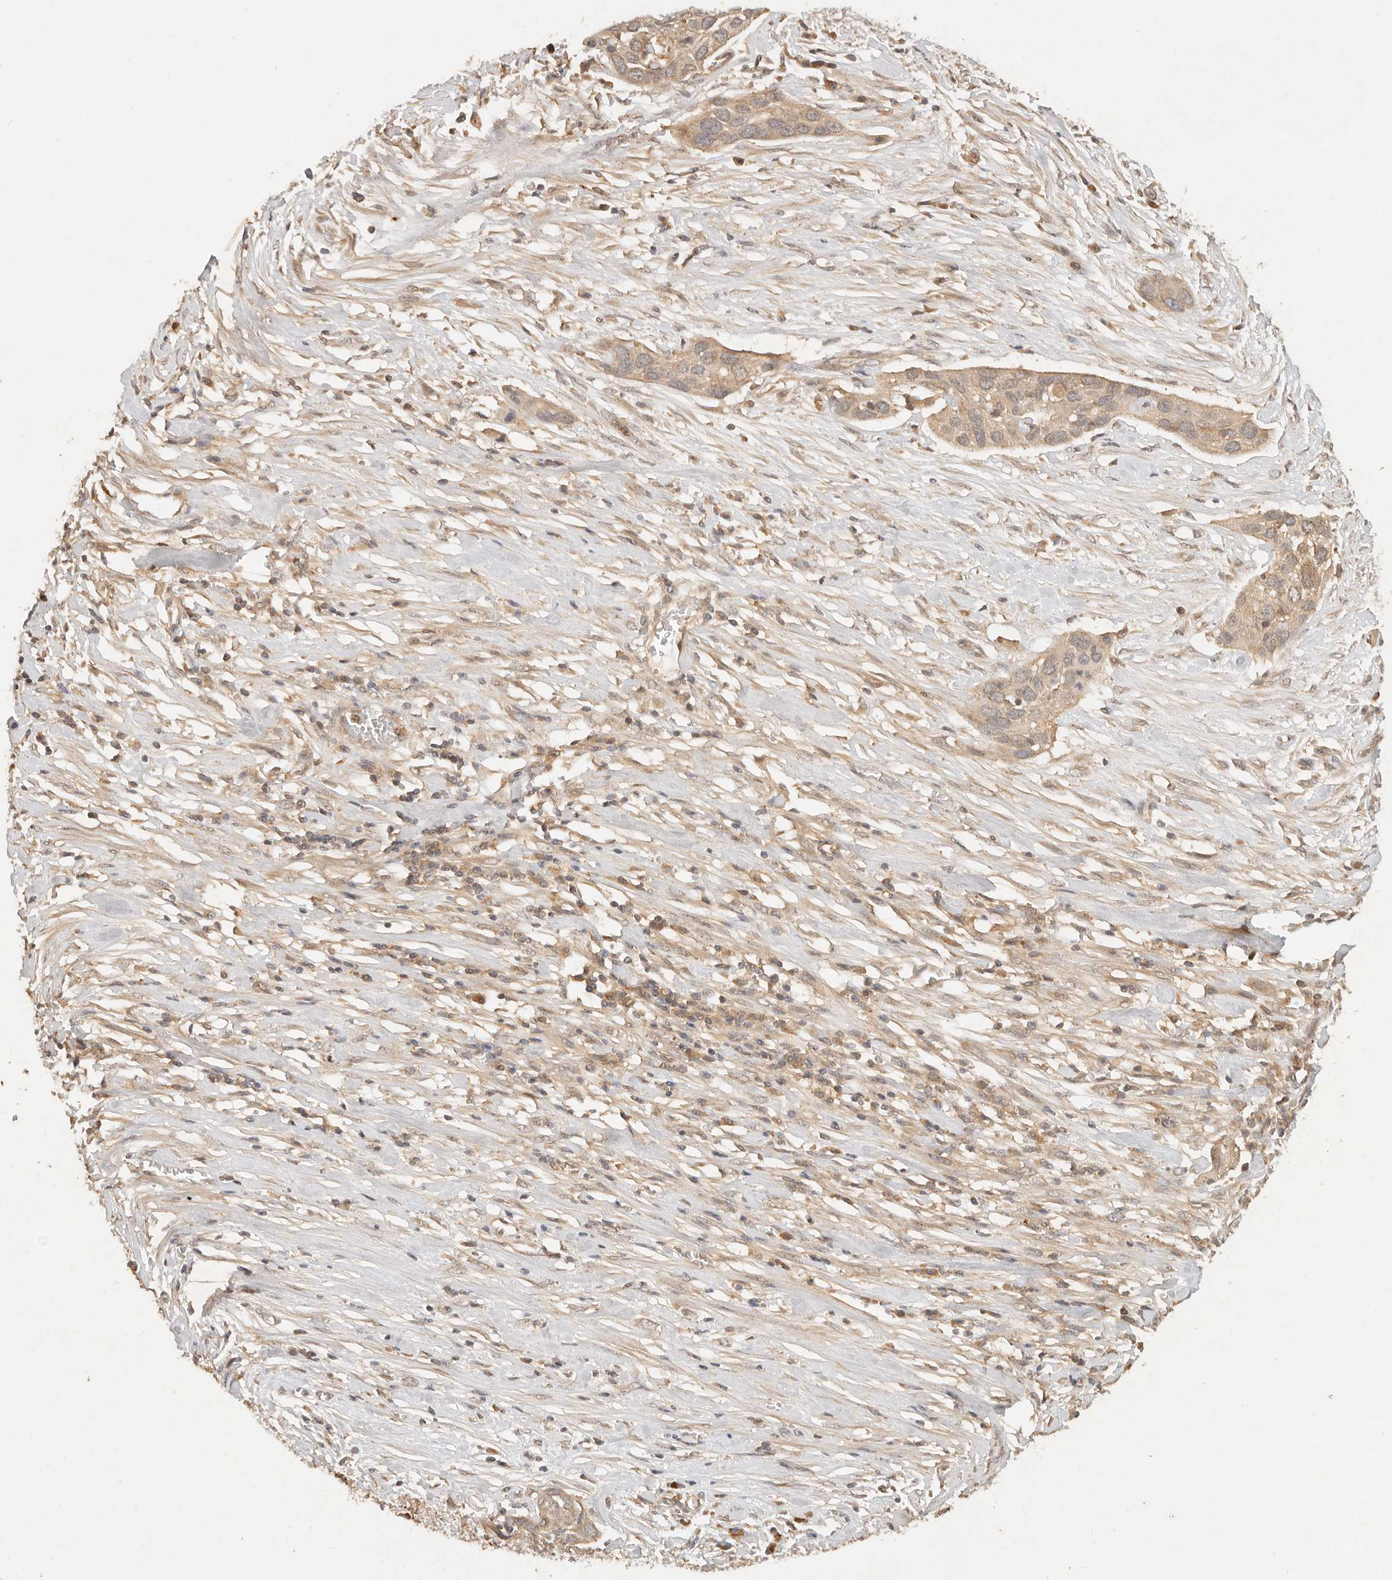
{"staining": {"intensity": "weak", "quantity": ">75%", "location": "cytoplasmic/membranous"}, "tissue": "pancreatic cancer", "cell_type": "Tumor cells", "image_type": "cancer", "snomed": [{"axis": "morphology", "description": "Adenocarcinoma, NOS"}, {"axis": "topography", "description": "Pancreas"}], "caption": "Protein analysis of pancreatic adenocarcinoma tissue displays weak cytoplasmic/membranous expression in approximately >75% of tumor cells. (brown staining indicates protein expression, while blue staining denotes nuclei).", "gene": "FREM2", "patient": {"sex": "female", "age": 60}}